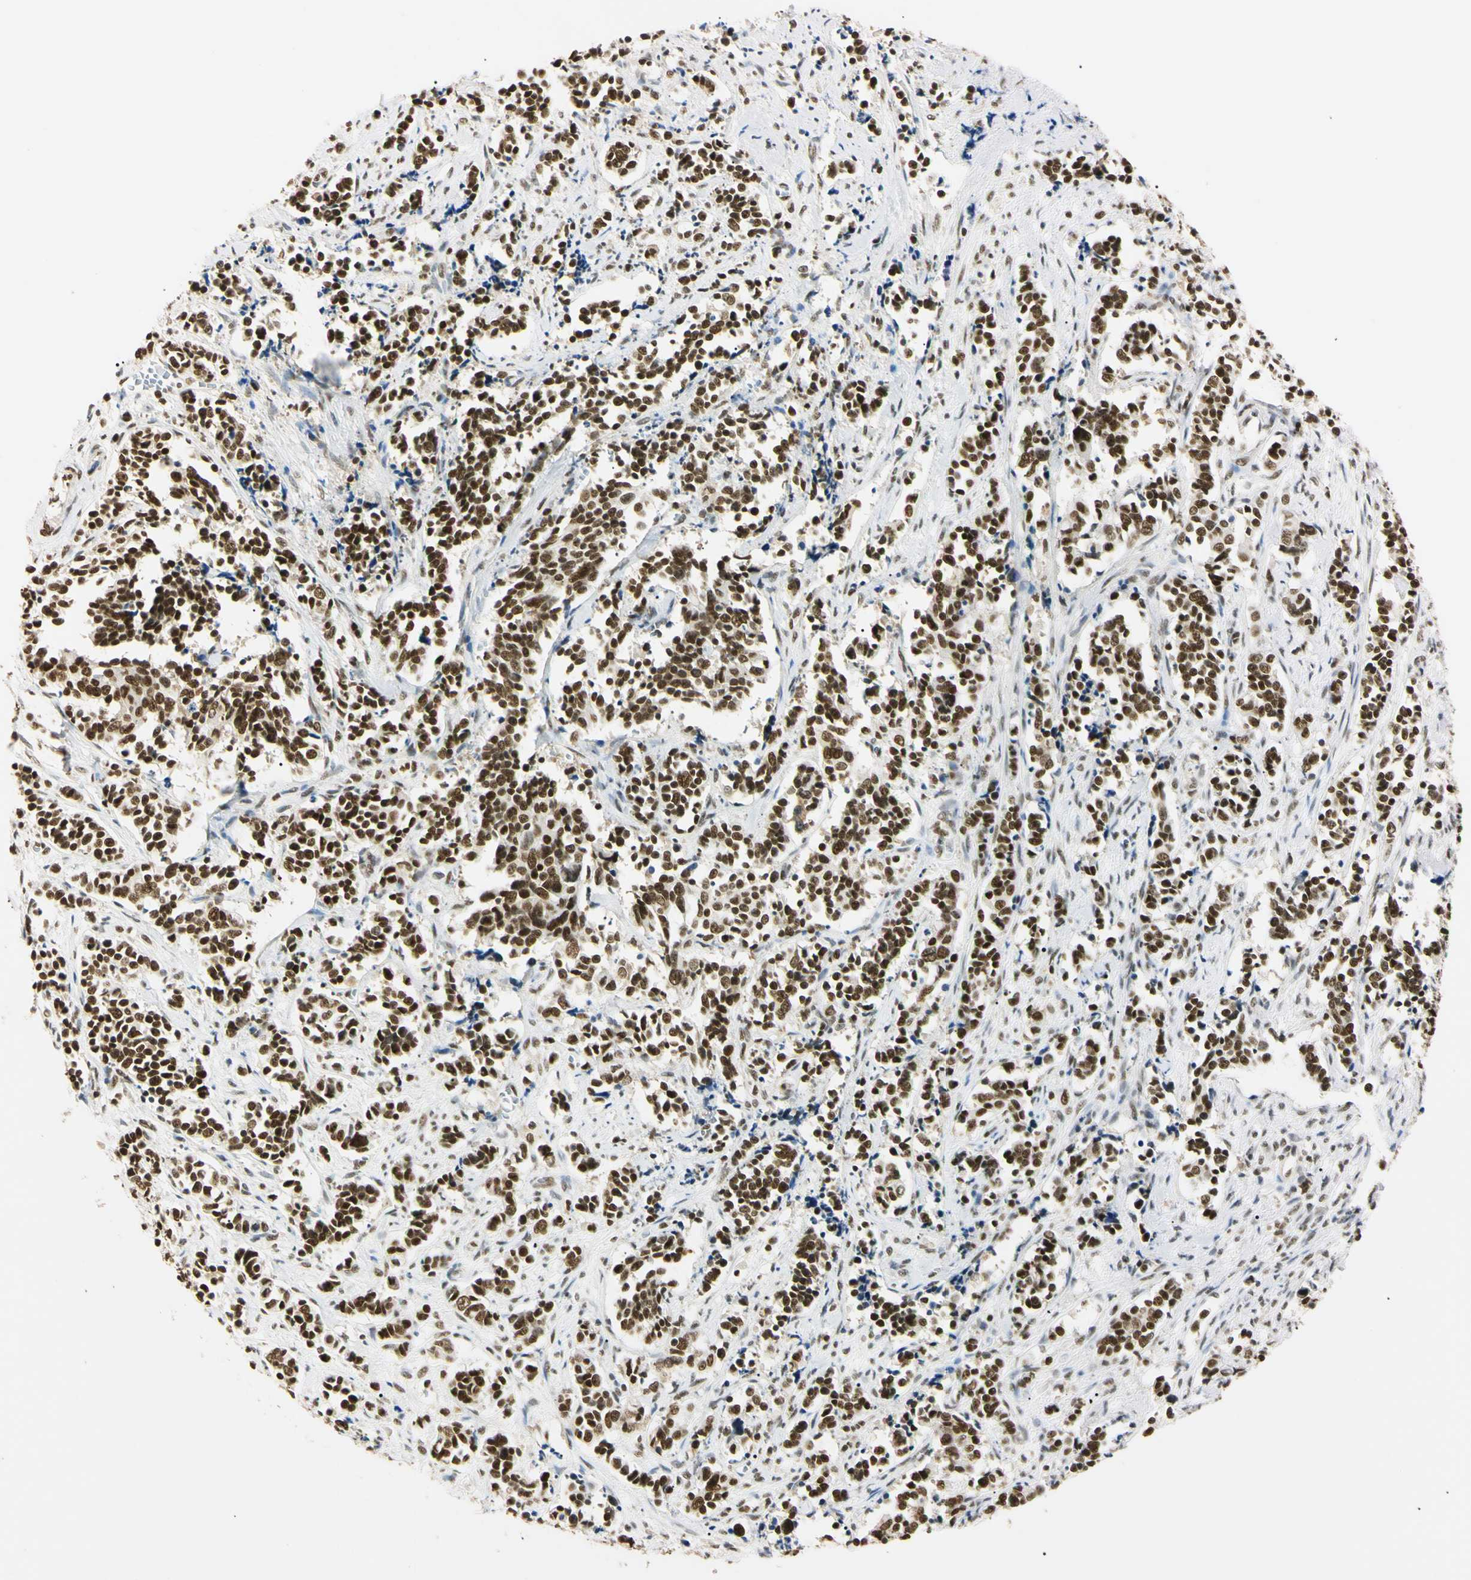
{"staining": {"intensity": "strong", "quantity": ">75%", "location": "nuclear"}, "tissue": "cervical cancer", "cell_type": "Tumor cells", "image_type": "cancer", "snomed": [{"axis": "morphology", "description": "Normal tissue, NOS"}, {"axis": "morphology", "description": "Squamous cell carcinoma, NOS"}, {"axis": "topography", "description": "Cervix"}], "caption": "Human cervical cancer stained with a protein marker exhibits strong staining in tumor cells.", "gene": "SMARCA5", "patient": {"sex": "female", "age": 35}}